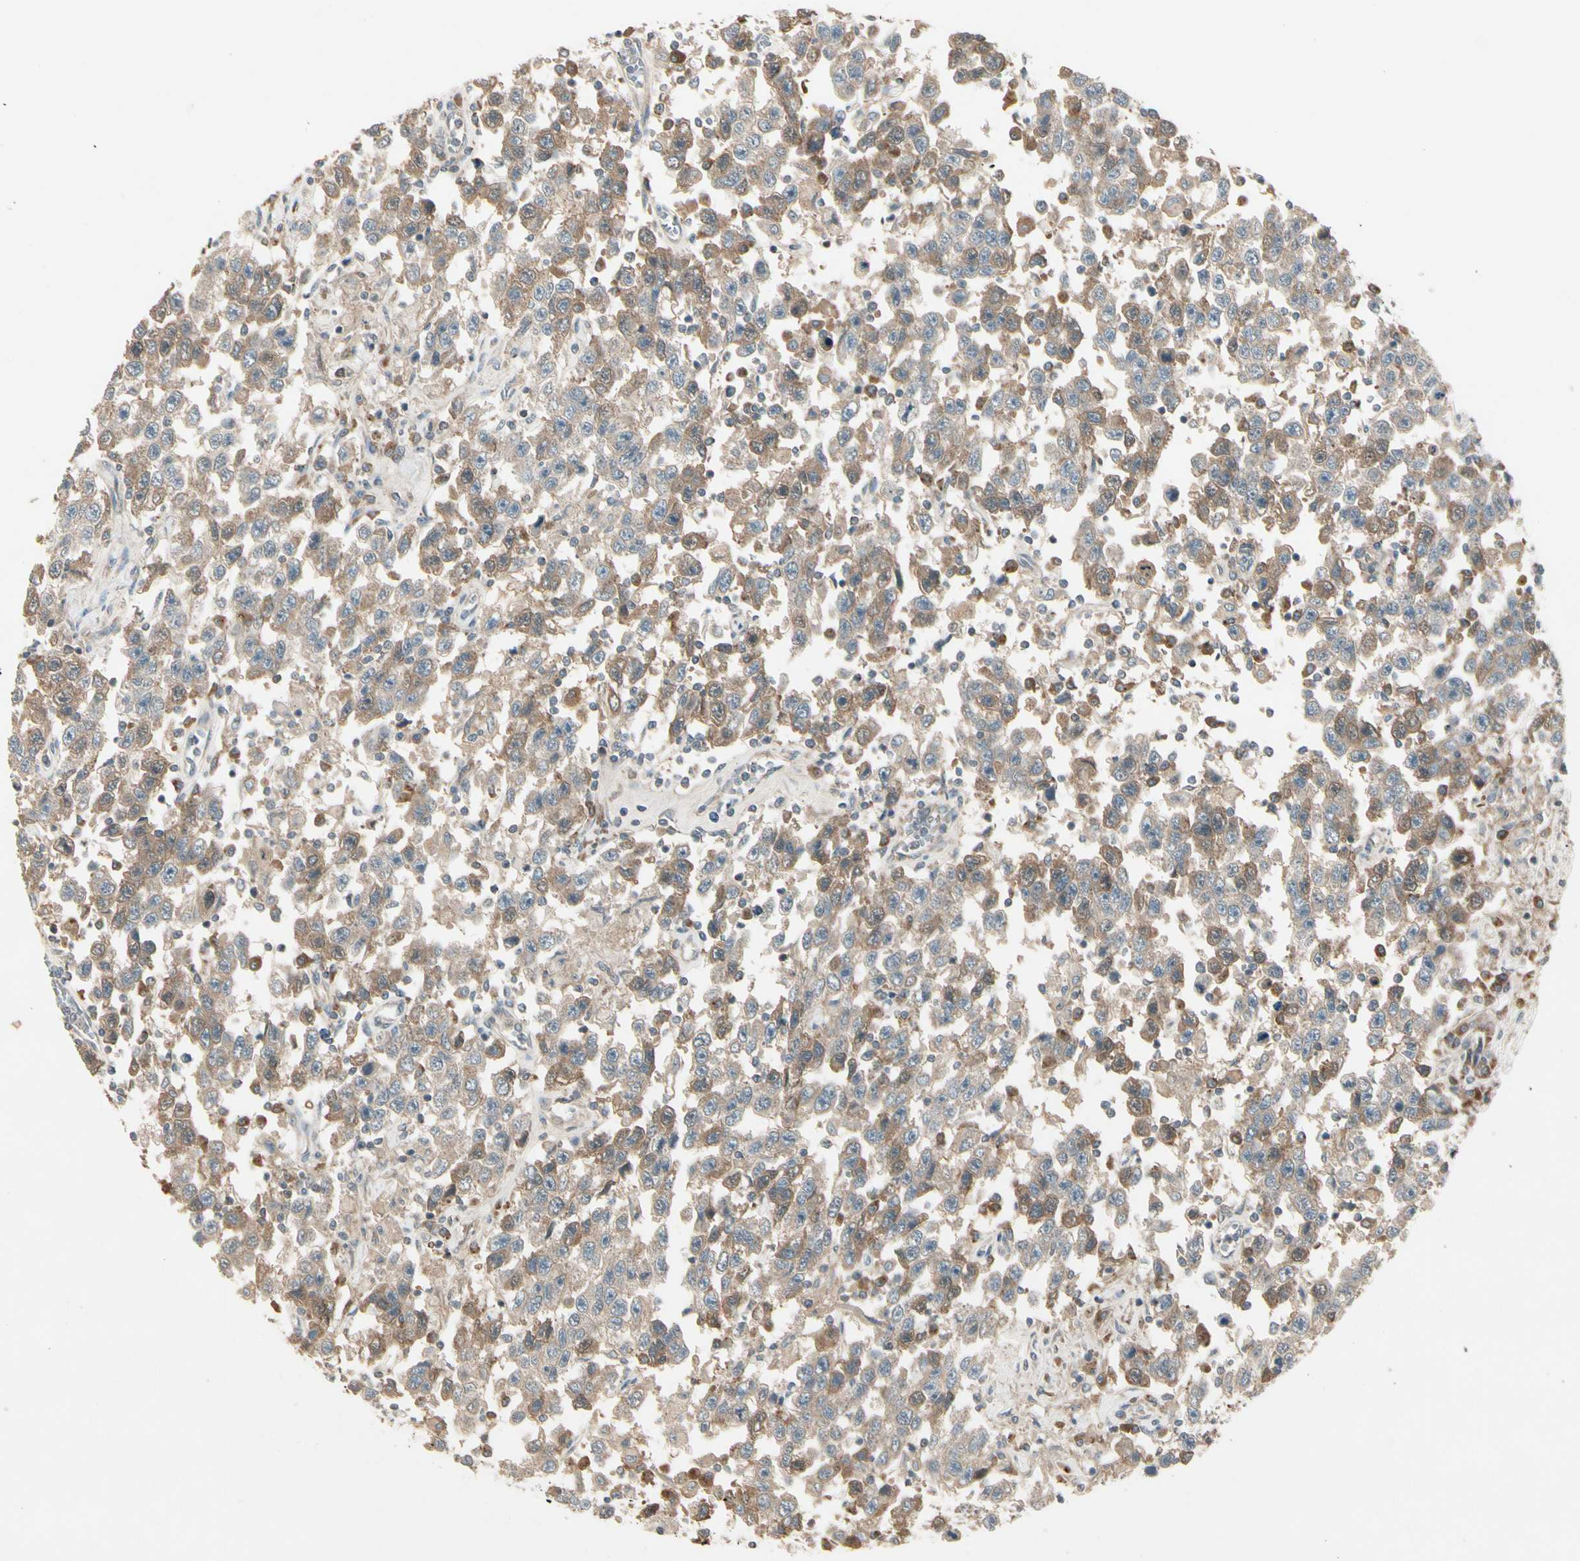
{"staining": {"intensity": "moderate", "quantity": ">75%", "location": "cytoplasmic/membranous"}, "tissue": "testis cancer", "cell_type": "Tumor cells", "image_type": "cancer", "snomed": [{"axis": "morphology", "description": "Seminoma, NOS"}, {"axis": "topography", "description": "Testis"}], "caption": "An immunohistochemistry (IHC) photomicrograph of neoplastic tissue is shown. Protein staining in brown highlights moderate cytoplasmic/membranous positivity in testis cancer within tumor cells. (Stains: DAB (3,3'-diaminobenzidine) in brown, nuclei in blue, Microscopy: brightfield microscopy at high magnification).", "gene": "FHDC1", "patient": {"sex": "male", "age": 41}}